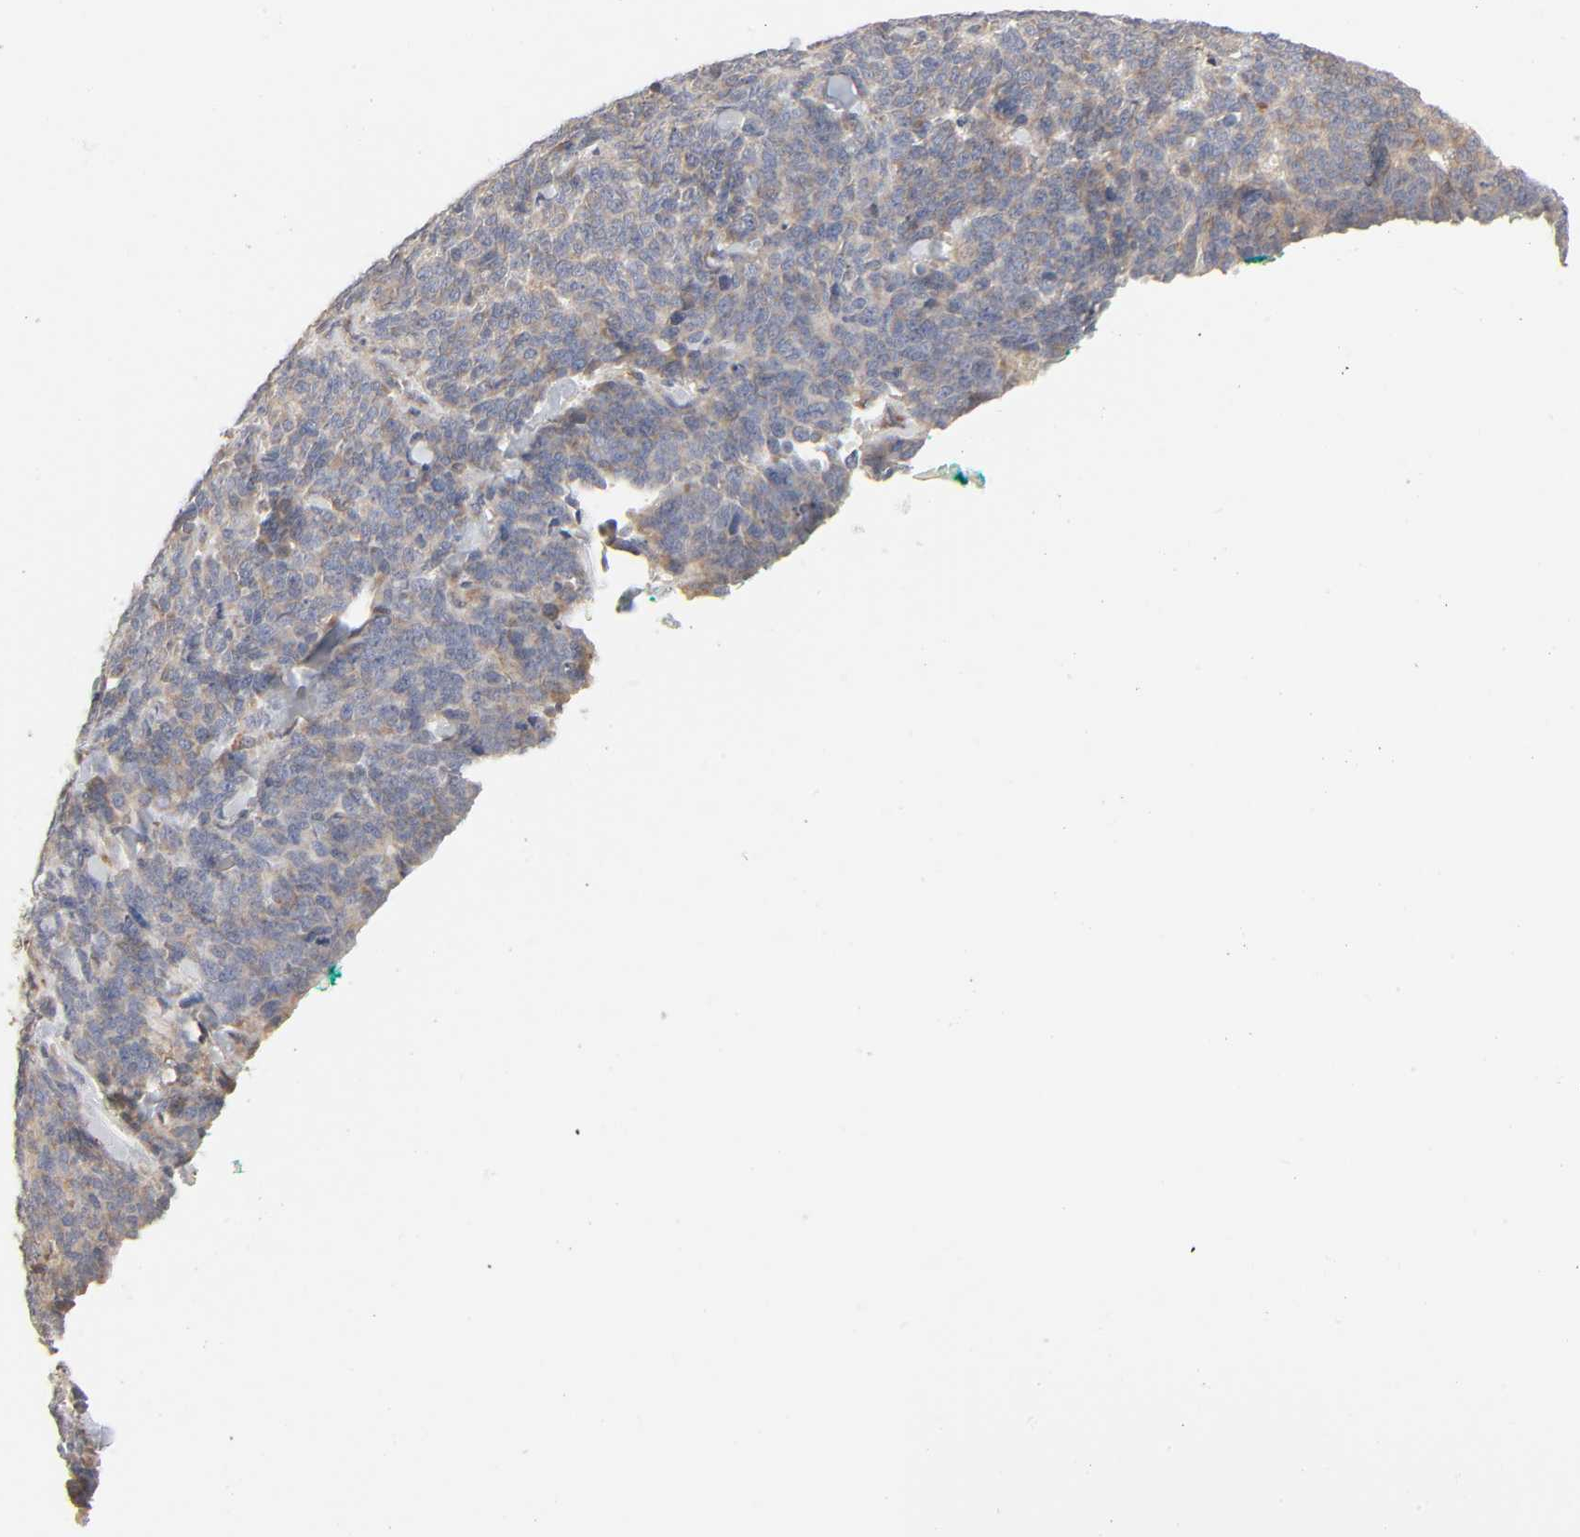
{"staining": {"intensity": "weak", "quantity": "25%-75%", "location": "cytoplasmic/membranous"}, "tissue": "lung cancer", "cell_type": "Tumor cells", "image_type": "cancer", "snomed": [{"axis": "morphology", "description": "Neoplasm, malignant, NOS"}, {"axis": "topography", "description": "Lung"}], "caption": "Immunohistochemistry (IHC) staining of lung neoplasm (malignant), which reveals low levels of weak cytoplasmic/membranous positivity in about 25%-75% of tumor cells indicating weak cytoplasmic/membranous protein staining. The staining was performed using DAB (brown) for protein detection and nuclei were counterstained in hematoxylin (blue).", "gene": "NDRG2", "patient": {"sex": "female", "age": 58}}